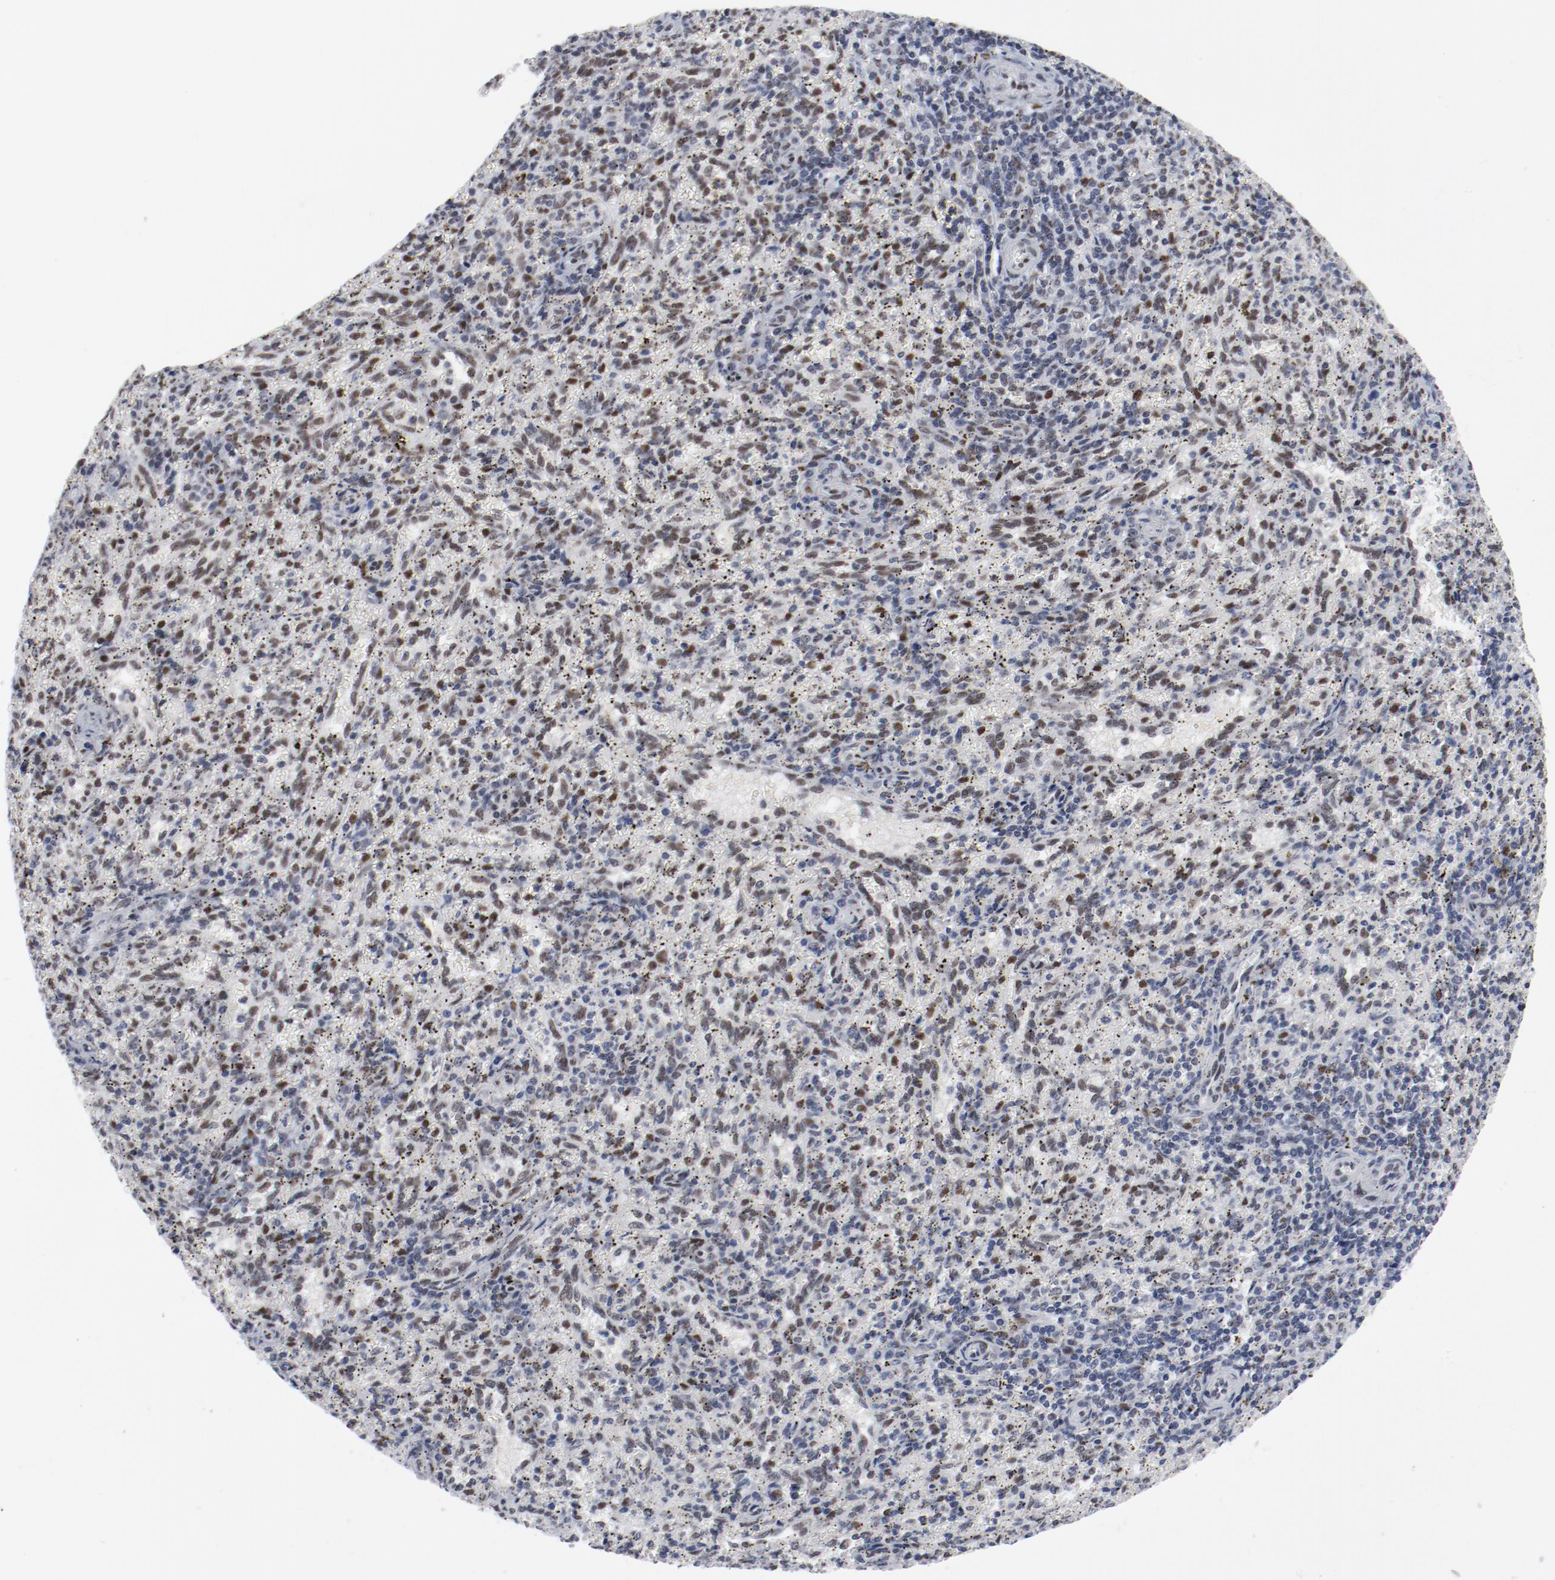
{"staining": {"intensity": "weak", "quantity": "25%-75%", "location": "nuclear"}, "tissue": "spleen", "cell_type": "Cells in red pulp", "image_type": "normal", "snomed": [{"axis": "morphology", "description": "Normal tissue, NOS"}, {"axis": "topography", "description": "Spleen"}], "caption": "Cells in red pulp display low levels of weak nuclear staining in approximately 25%-75% of cells in normal human spleen. (Stains: DAB in brown, nuclei in blue, Microscopy: brightfield microscopy at high magnification).", "gene": "ARNT", "patient": {"sex": "female", "age": 10}}